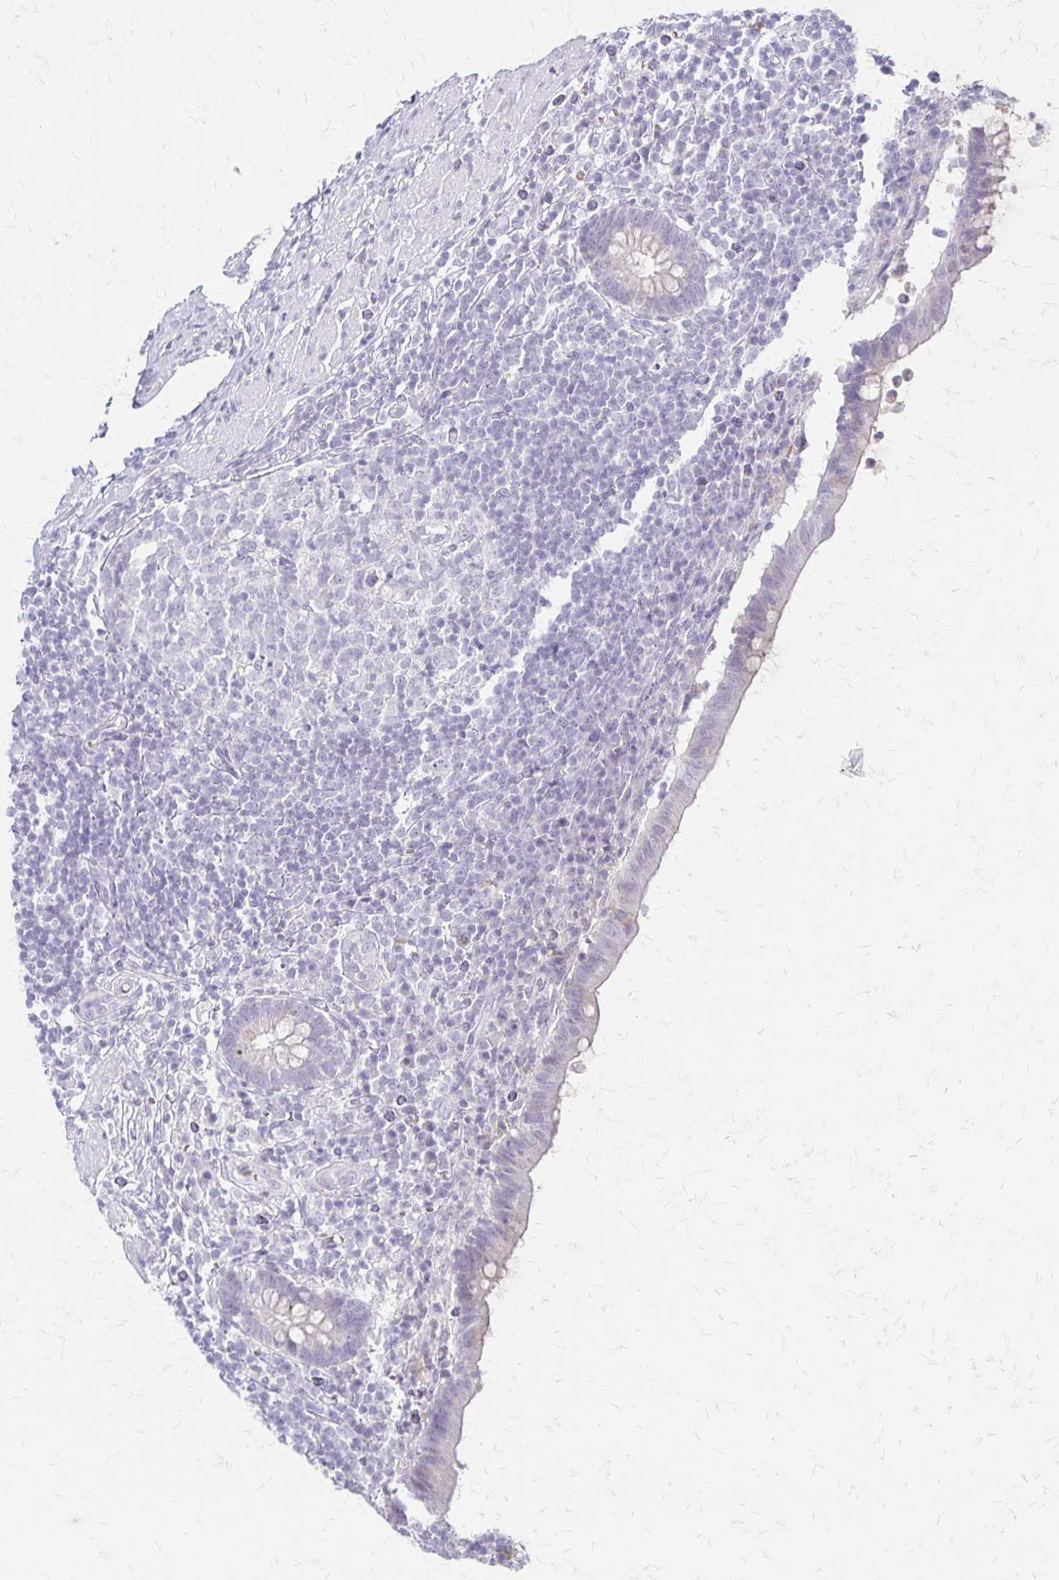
{"staining": {"intensity": "negative", "quantity": "none", "location": "none"}, "tissue": "appendix", "cell_type": "Glandular cells", "image_type": "normal", "snomed": [{"axis": "morphology", "description": "Normal tissue, NOS"}, {"axis": "topography", "description": "Appendix"}], "caption": "Appendix stained for a protein using immunohistochemistry demonstrates no staining glandular cells.", "gene": "ACP5", "patient": {"sex": "female", "age": 56}}